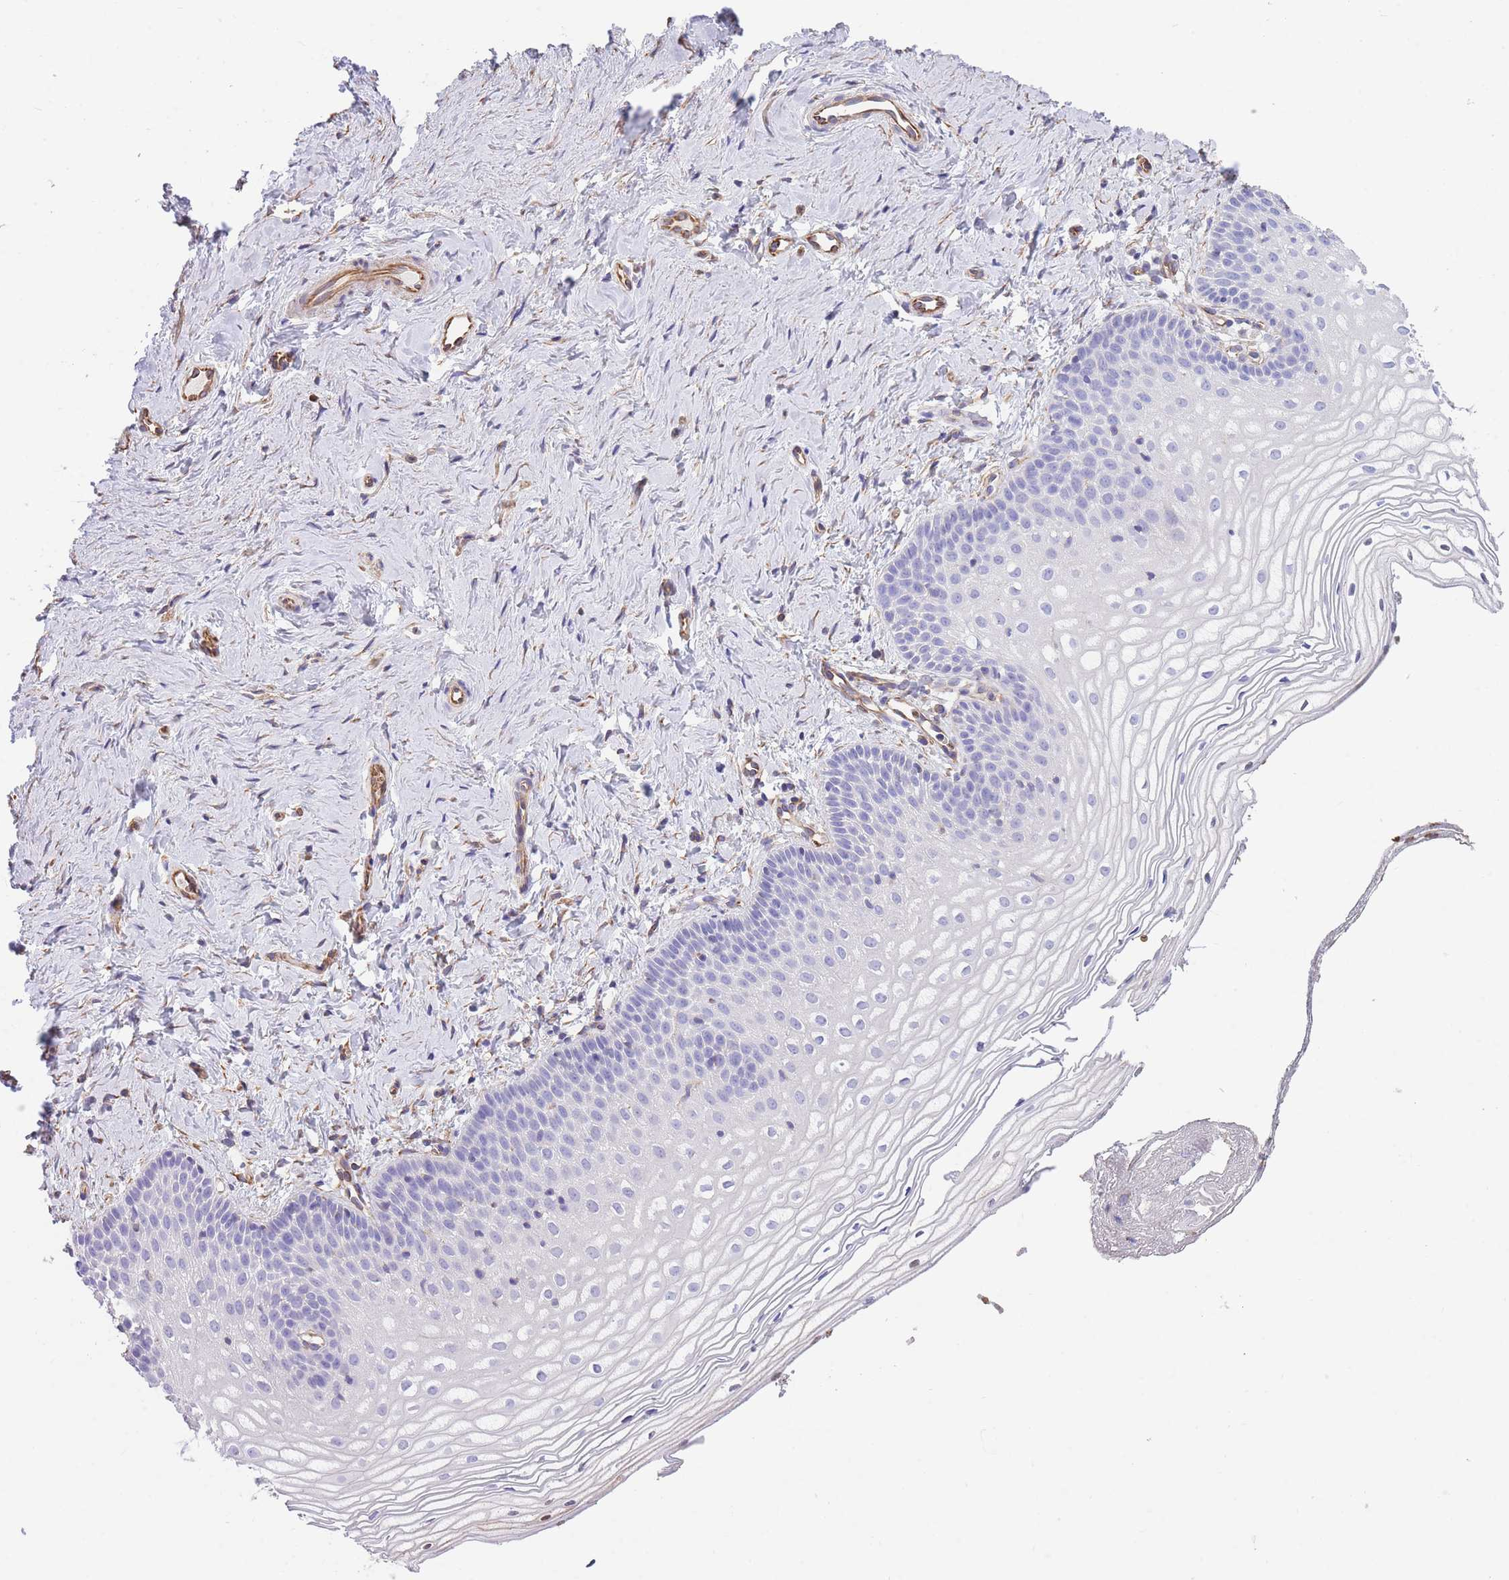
{"staining": {"intensity": "weak", "quantity": "<25%", "location": "cytoplasmic/membranous"}, "tissue": "vagina", "cell_type": "Squamous epithelial cells", "image_type": "normal", "snomed": [{"axis": "morphology", "description": "Normal tissue, NOS"}, {"axis": "topography", "description": "Vagina"}], "caption": "There is no significant expression in squamous epithelial cells of vagina. (Brightfield microscopy of DAB IHC at high magnification).", "gene": "ANKRD53", "patient": {"sex": "female", "age": 56}}